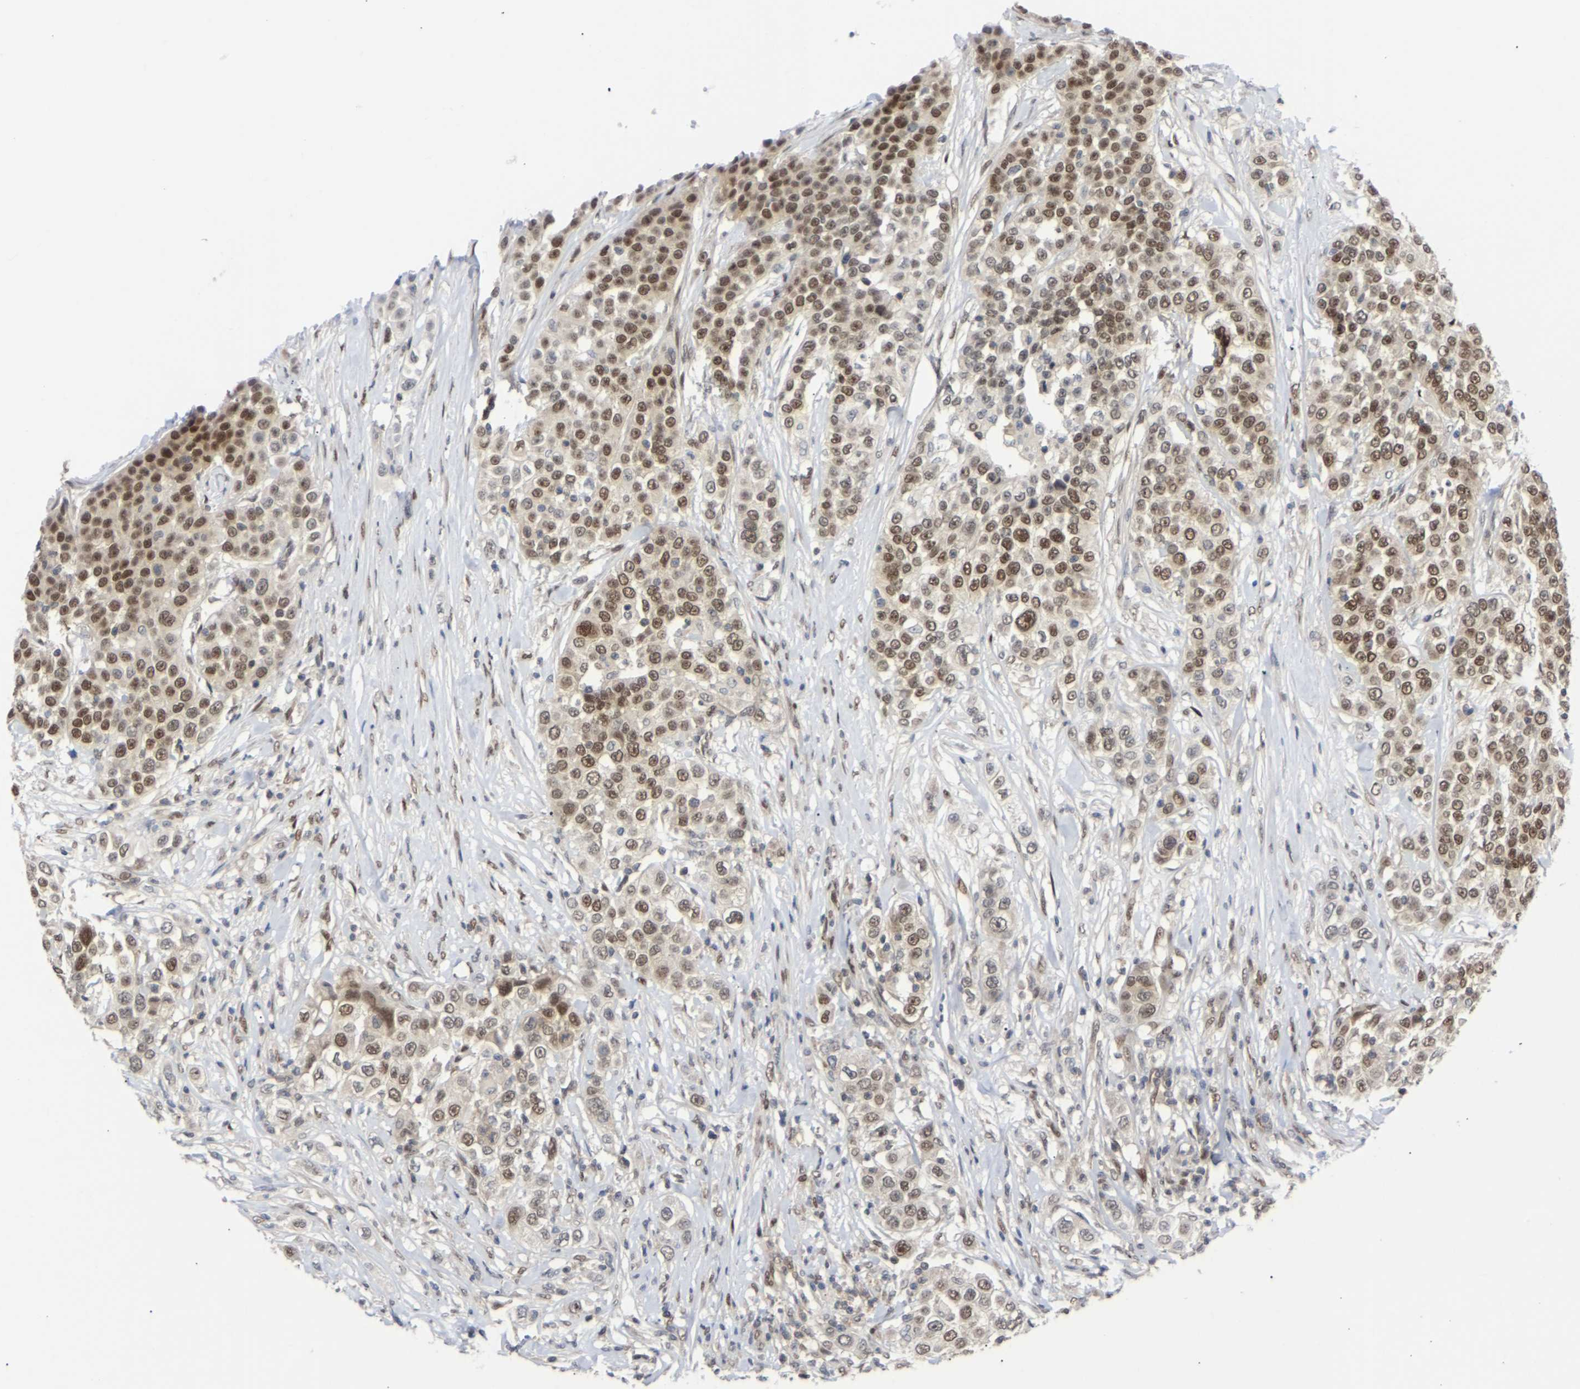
{"staining": {"intensity": "moderate", "quantity": ">75%", "location": "nuclear"}, "tissue": "urothelial cancer", "cell_type": "Tumor cells", "image_type": "cancer", "snomed": [{"axis": "morphology", "description": "Urothelial carcinoma, High grade"}, {"axis": "topography", "description": "Urinary bladder"}], "caption": "Human urothelial cancer stained for a protein (brown) exhibits moderate nuclear positive staining in about >75% of tumor cells.", "gene": "SSBP2", "patient": {"sex": "female", "age": 80}}